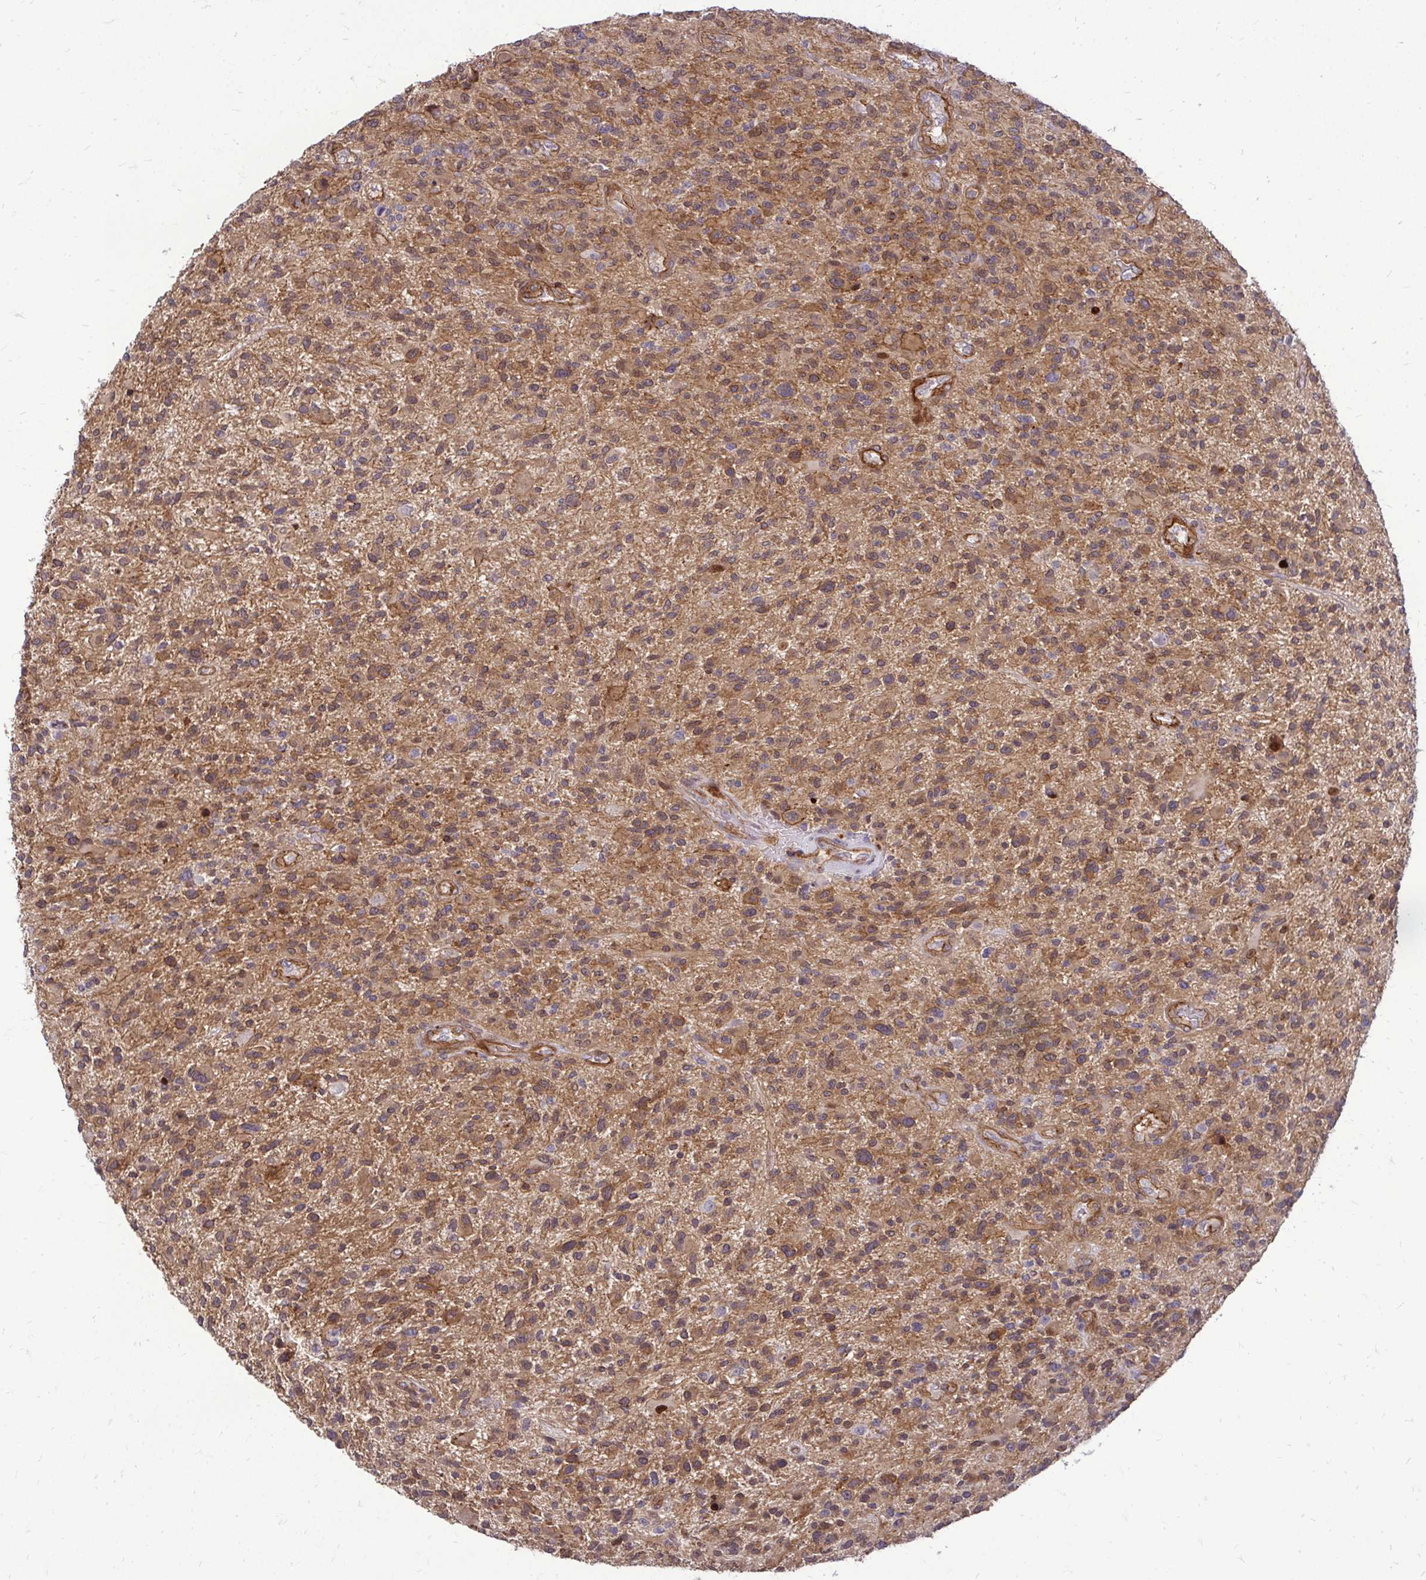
{"staining": {"intensity": "moderate", "quantity": ">75%", "location": "cytoplasmic/membranous"}, "tissue": "glioma", "cell_type": "Tumor cells", "image_type": "cancer", "snomed": [{"axis": "morphology", "description": "Glioma, malignant, High grade"}, {"axis": "topography", "description": "Brain"}], "caption": "IHC photomicrograph of human malignant glioma (high-grade) stained for a protein (brown), which shows medium levels of moderate cytoplasmic/membranous staining in approximately >75% of tumor cells.", "gene": "TRIP6", "patient": {"sex": "male", "age": 47}}